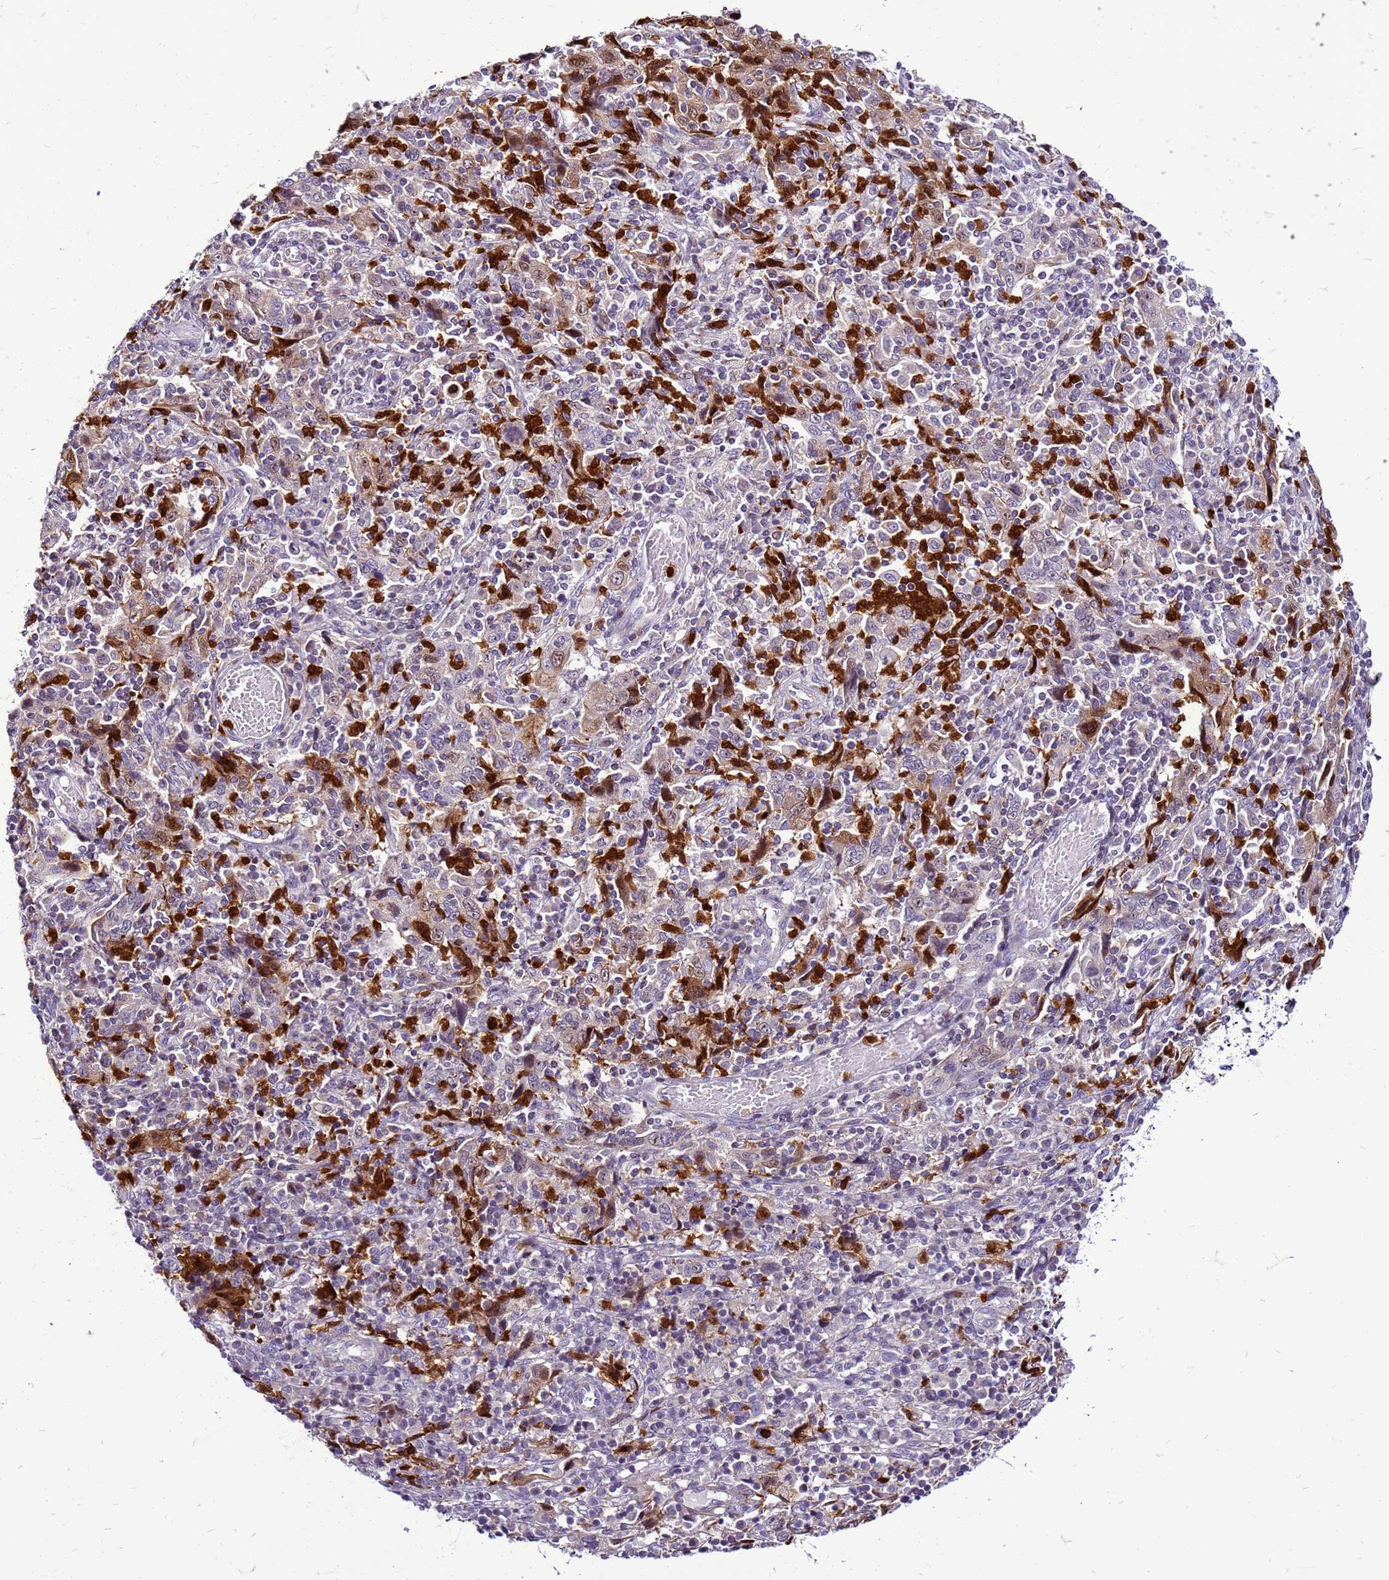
{"staining": {"intensity": "negative", "quantity": "none", "location": "none"}, "tissue": "cervical cancer", "cell_type": "Tumor cells", "image_type": "cancer", "snomed": [{"axis": "morphology", "description": "Squamous cell carcinoma, NOS"}, {"axis": "topography", "description": "Cervix"}], "caption": "This is a photomicrograph of immunohistochemistry (IHC) staining of cervical cancer (squamous cell carcinoma), which shows no expression in tumor cells.", "gene": "VPS4B", "patient": {"sex": "female", "age": 46}}